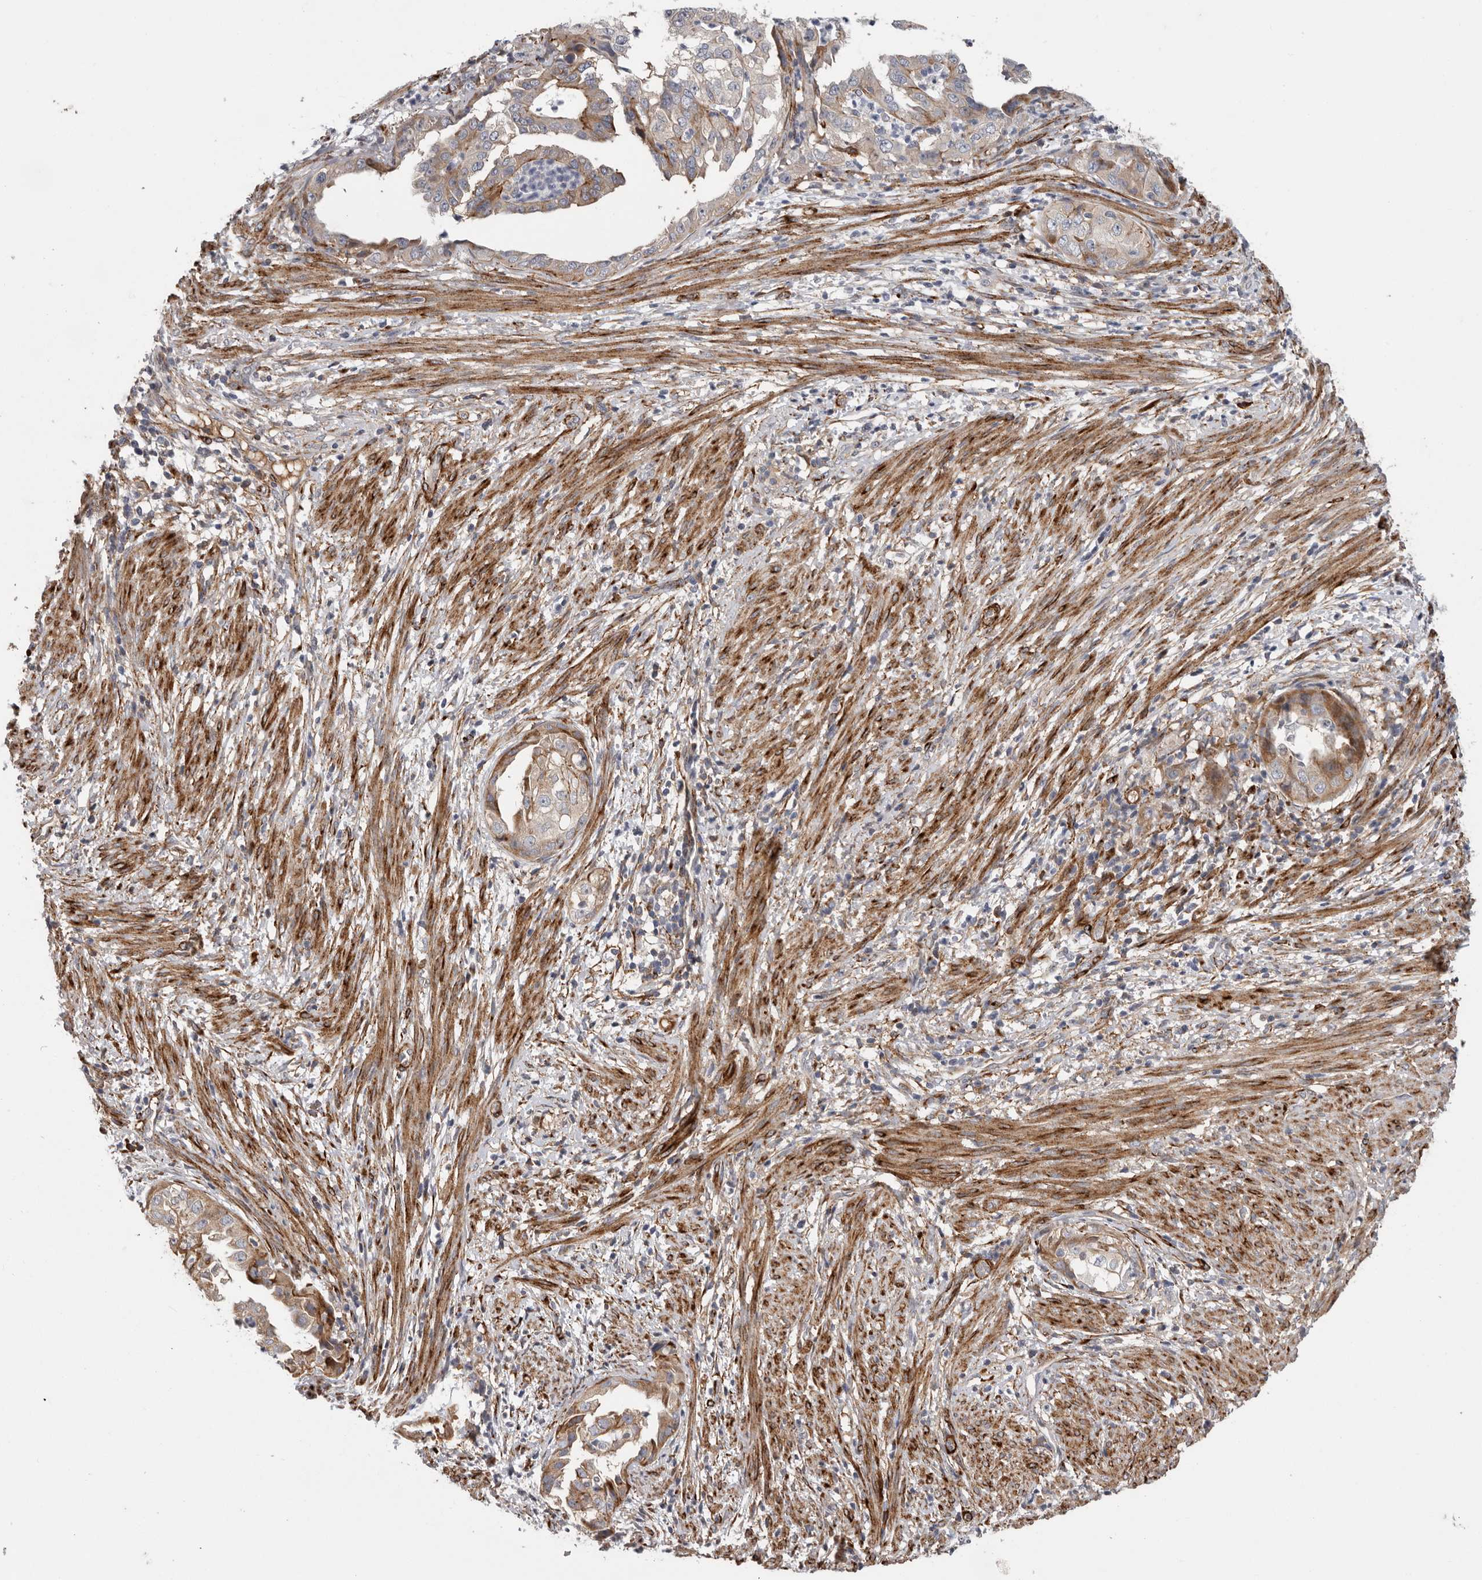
{"staining": {"intensity": "moderate", "quantity": "25%-75%", "location": "cytoplasmic/membranous"}, "tissue": "endometrial cancer", "cell_type": "Tumor cells", "image_type": "cancer", "snomed": [{"axis": "morphology", "description": "Adenocarcinoma, NOS"}, {"axis": "topography", "description": "Endometrium"}], "caption": "Moderate cytoplasmic/membranous expression is seen in approximately 25%-75% of tumor cells in endometrial cancer.", "gene": "ATXN3L", "patient": {"sex": "female", "age": 85}}